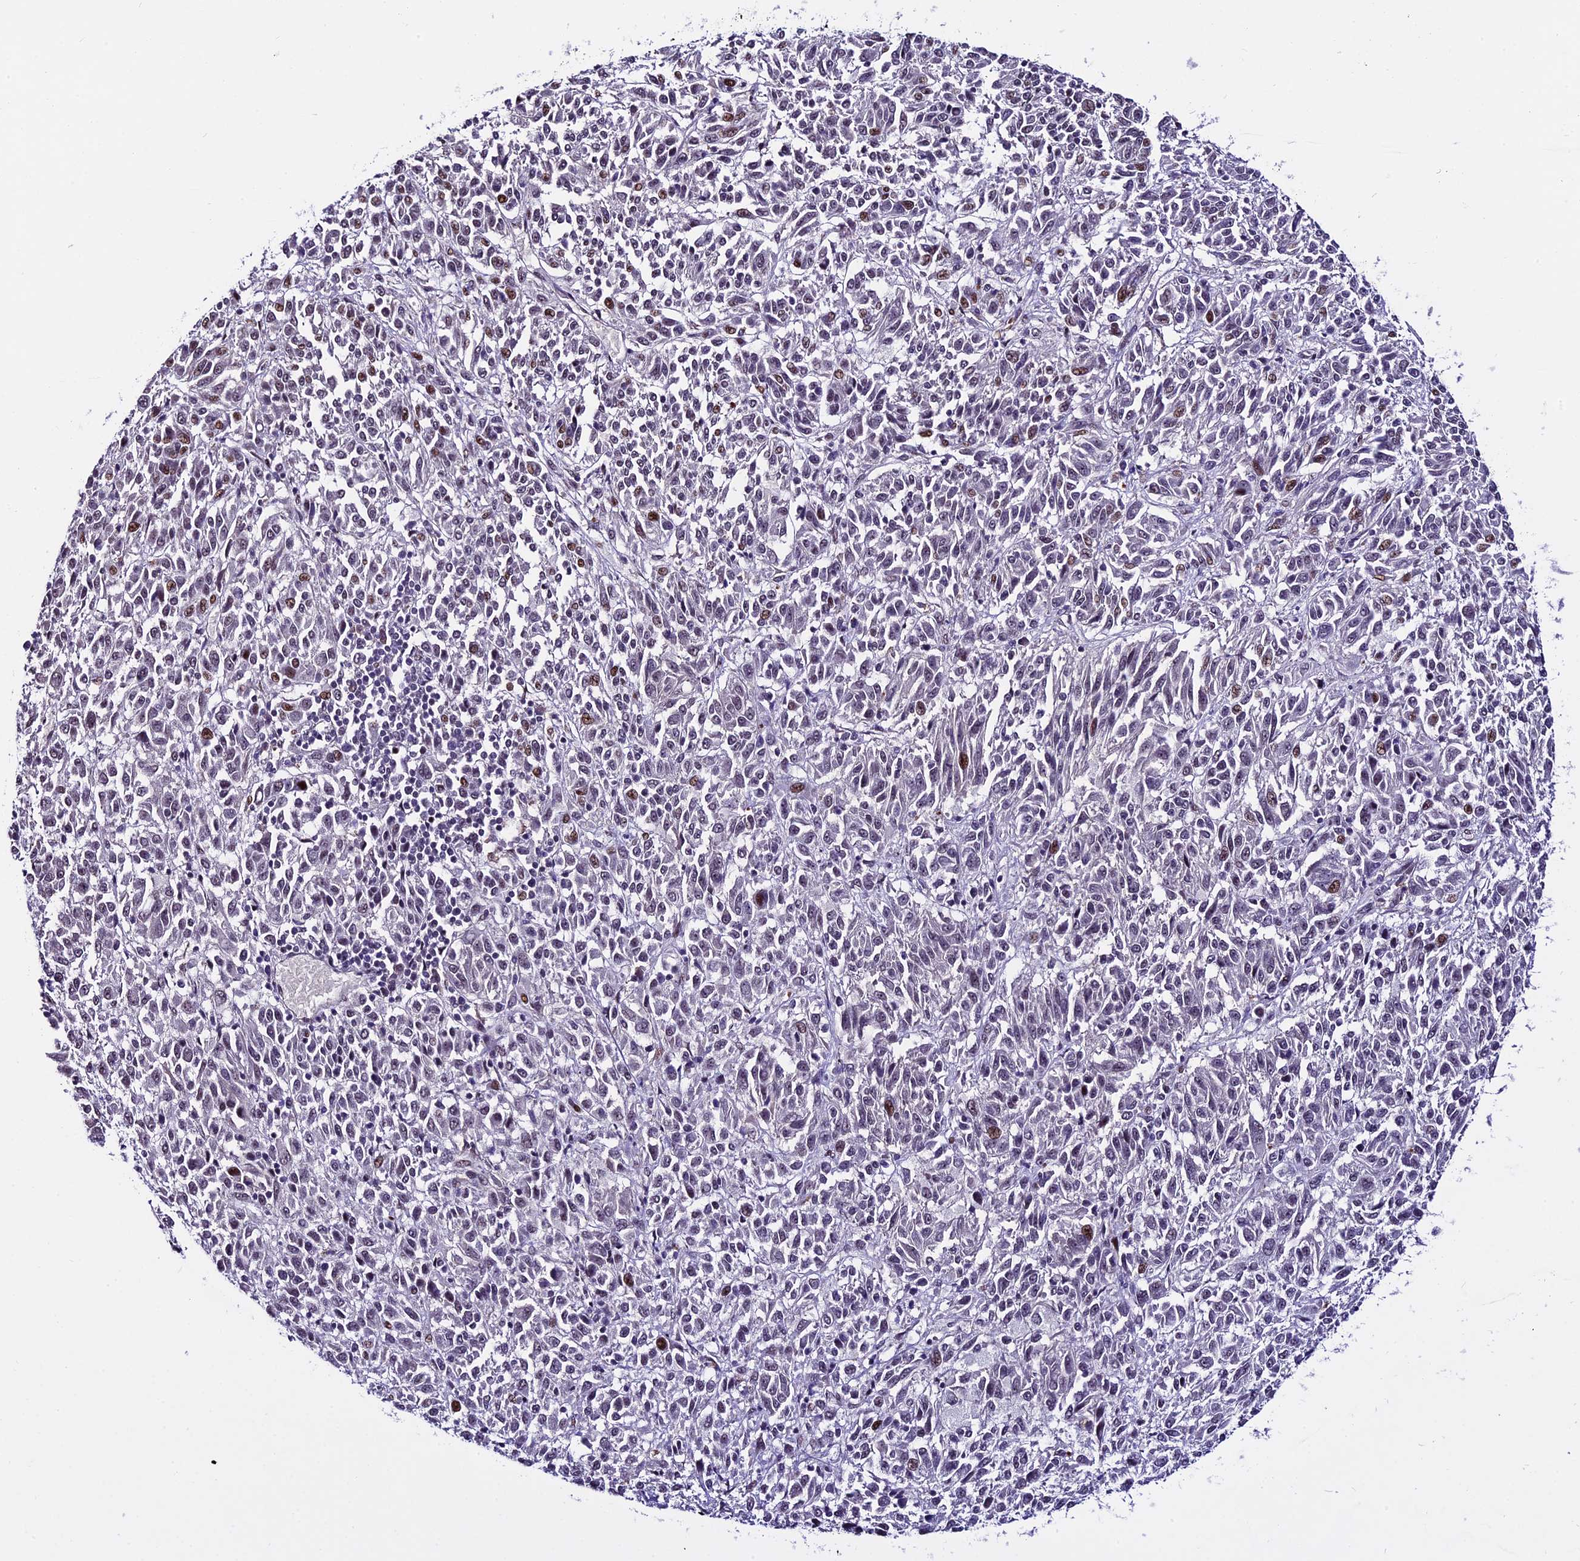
{"staining": {"intensity": "moderate", "quantity": "<25%", "location": "nuclear"}, "tissue": "melanoma", "cell_type": "Tumor cells", "image_type": "cancer", "snomed": [{"axis": "morphology", "description": "Malignant melanoma, Metastatic site"}, {"axis": "topography", "description": "Lung"}], "caption": "Malignant melanoma (metastatic site) stained for a protein (brown) exhibits moderate nuclear positive expression in approximately <25% of tumor cells.", "gene": "TCP11L2", "patient": {"sex": "male", "age": 64}}